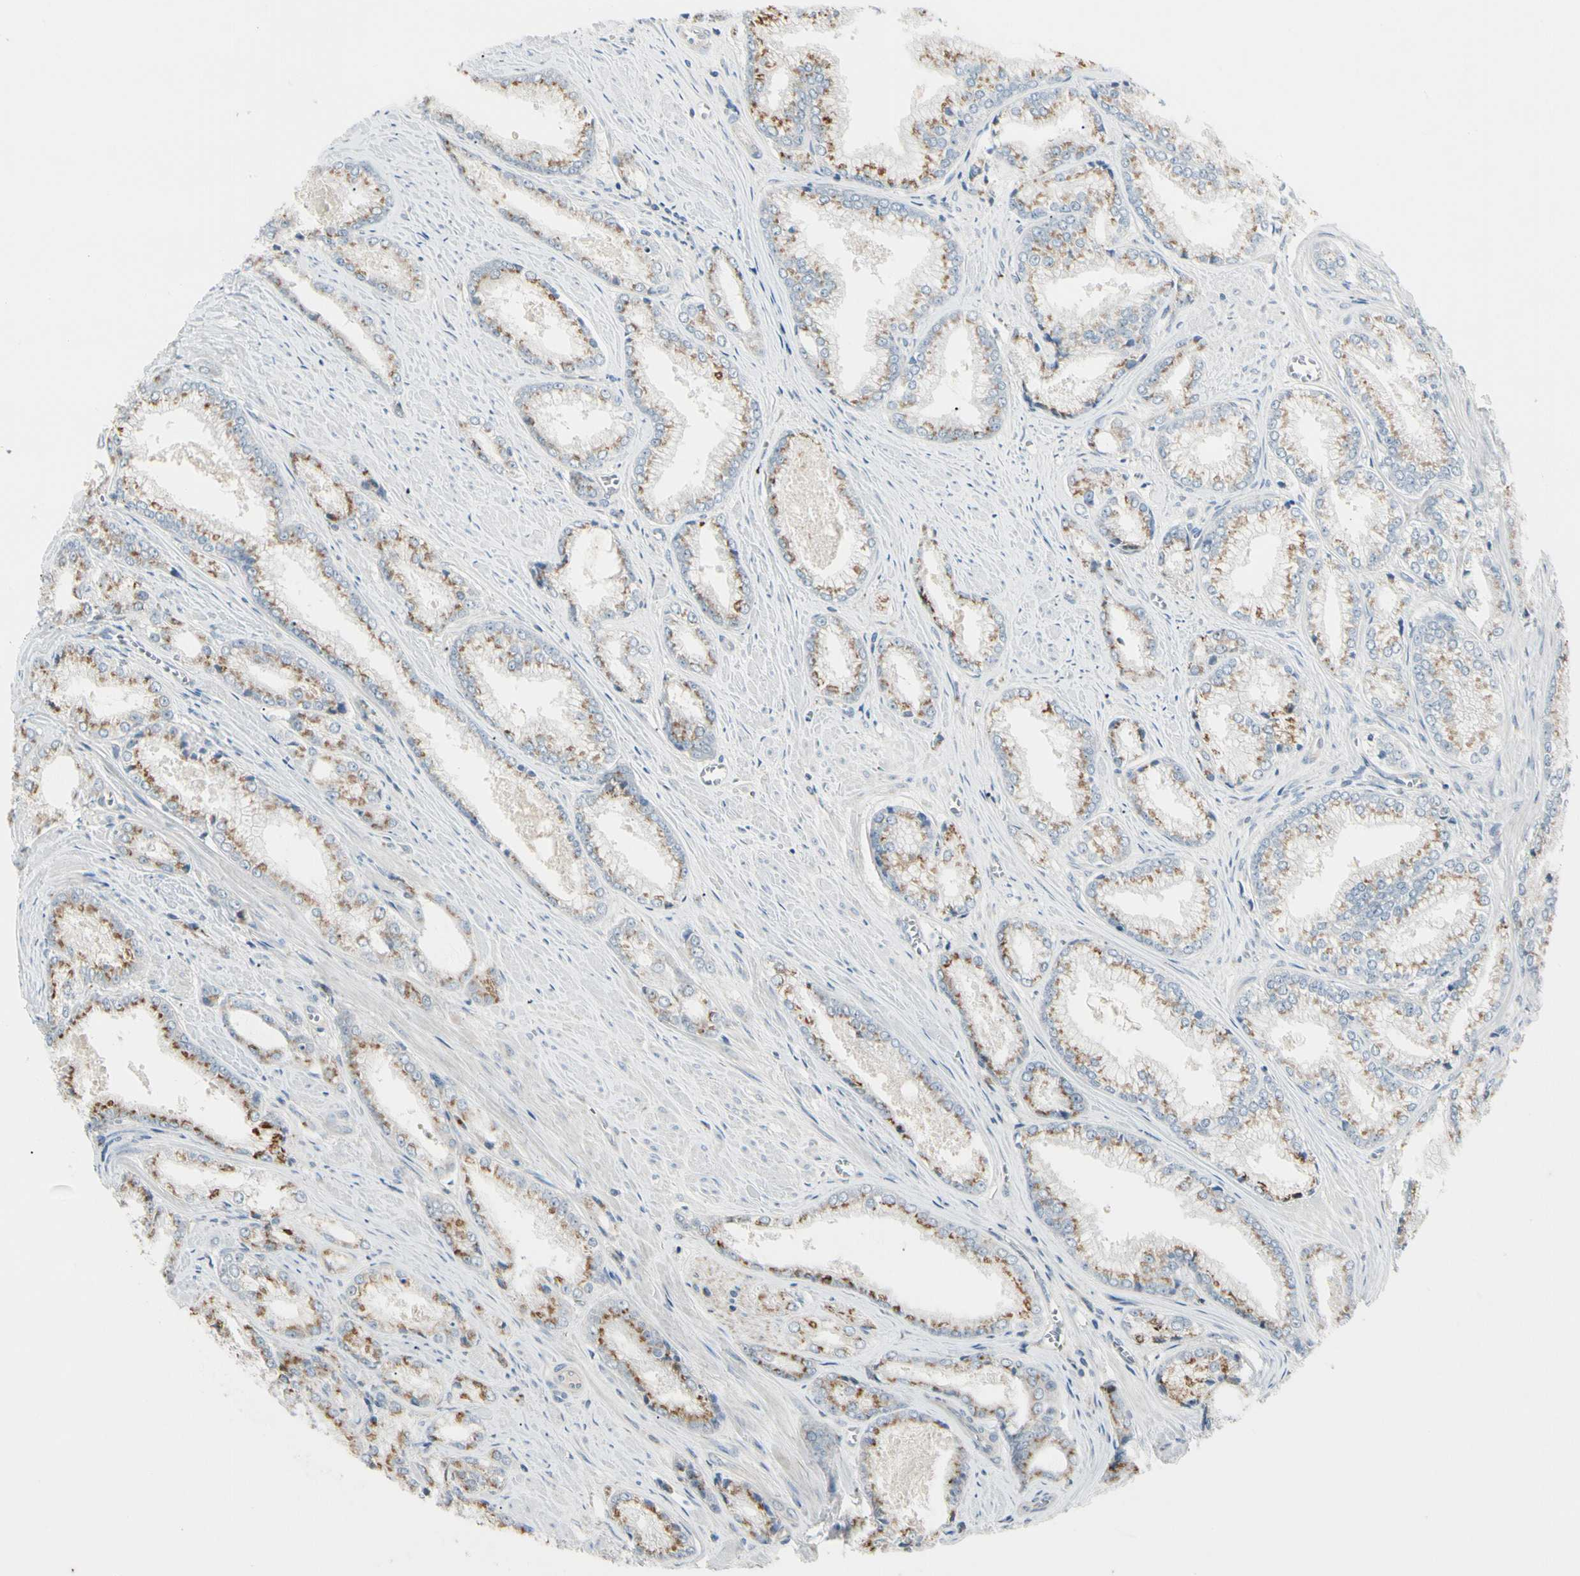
{"staining": {"intensity": "moderate", "quantity": "25%-75%", "location": "cytoplasmic/membranous"}, "tissue": "prostate cancer", "cell_type": "Tumor cells", "image_type": "cancer", "snomed": [{"axis": "morphology", "description": "Adenocarcinoma, Low grade"}, {"axis": "topography", "description": "Prostate"}], "caption": "Brown immunohistochemical staining in human prostate cancer shows moderate cytoplasmic/membranous expression in about 25%-75% of tumor cells. Using DAB (brown) and hematoxylin (blue) stains, captured at high magnification using brightfield microscopy.", "gene": "ABCA3", "patient": {"sex": "male", "age": 64}}